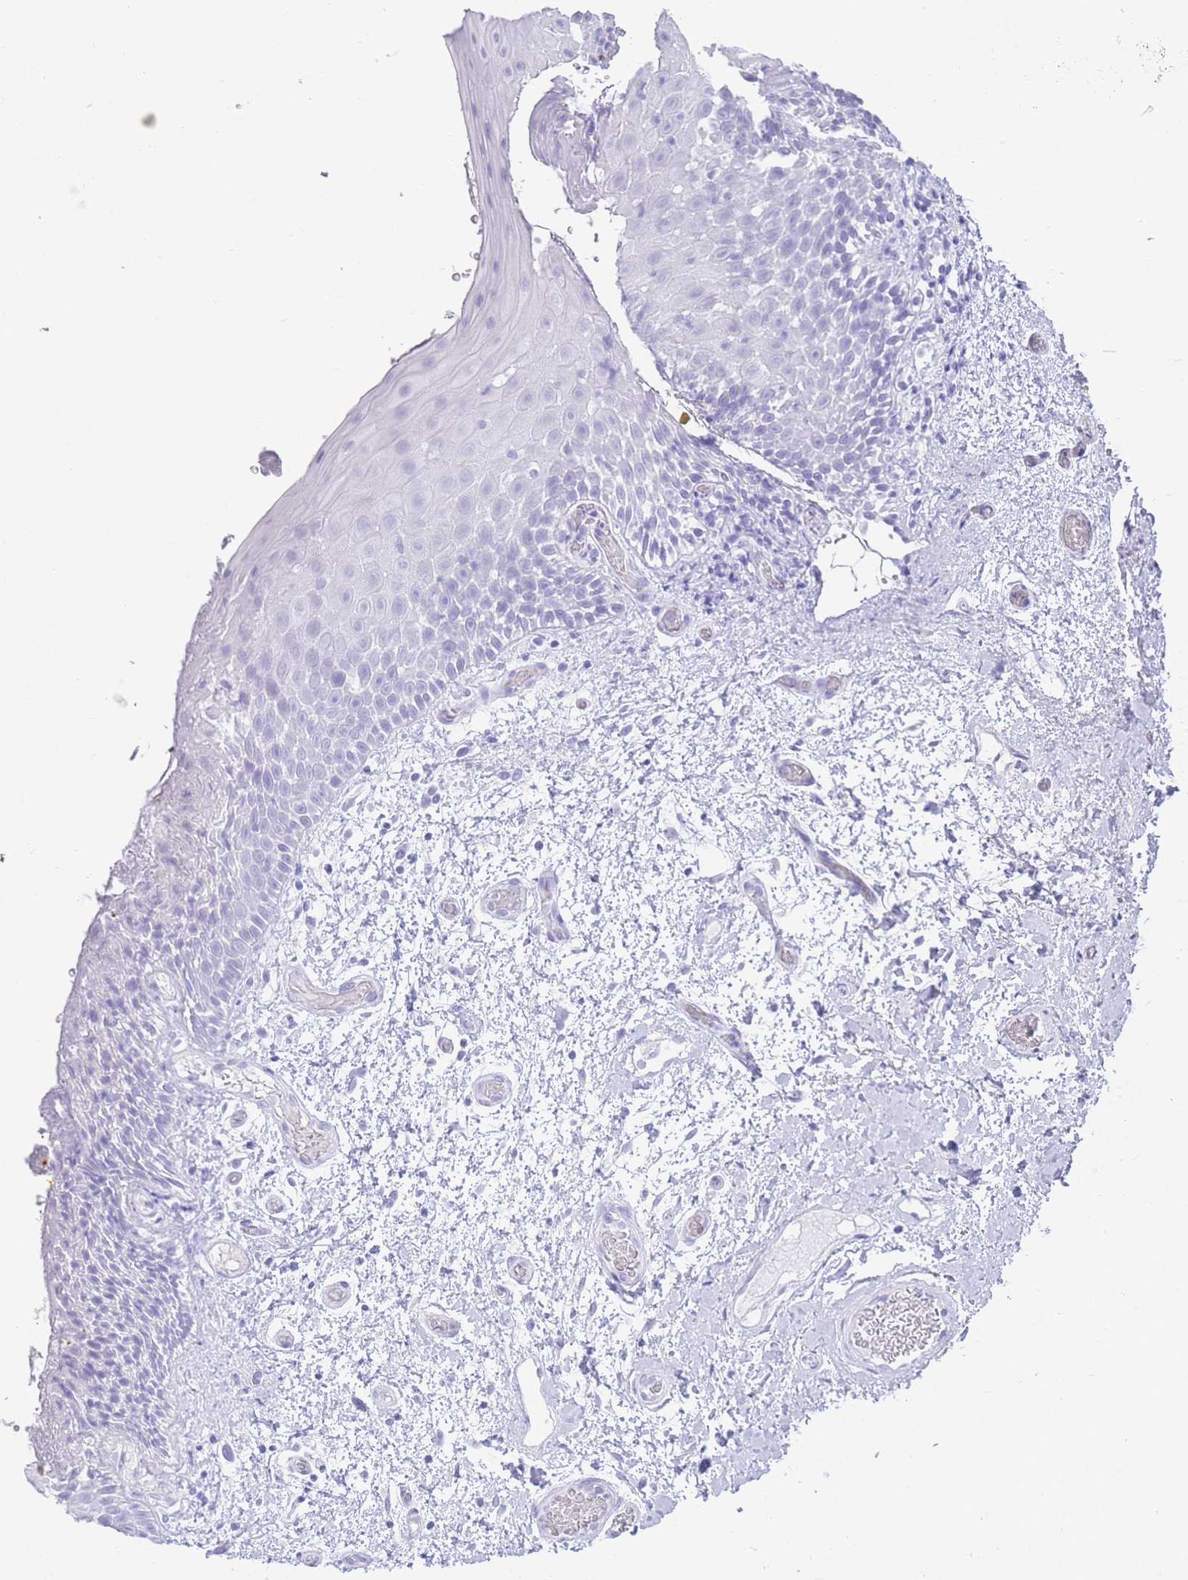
{"staining": {"intensity": "negative", "quantity": "none", "location": "none"}, "tissue": "oral mucosa", "cell_type": "Squamous epithelial cells", "image_type": "normal", "snomed": [{"axis": "morphology", "description": "Normal tissue, NOS"}, {"axis": "morphology", "description": "Squamous cell carcinoma, NOS"}, {"axis": "topography", "description": "Oral tissue"}, {"axis": "topography", "description": "Tounge, NOS"}, {"axis": "topography", "description": "Head-Neck"}], "caption": "Immunohistochemistry image of normal human oral mucosa stained for a protein (brown), which reveals no expression in squamous epithelial cells.", "gene": "ELOA2", "patient": {"sex": "male", "age": 76}}